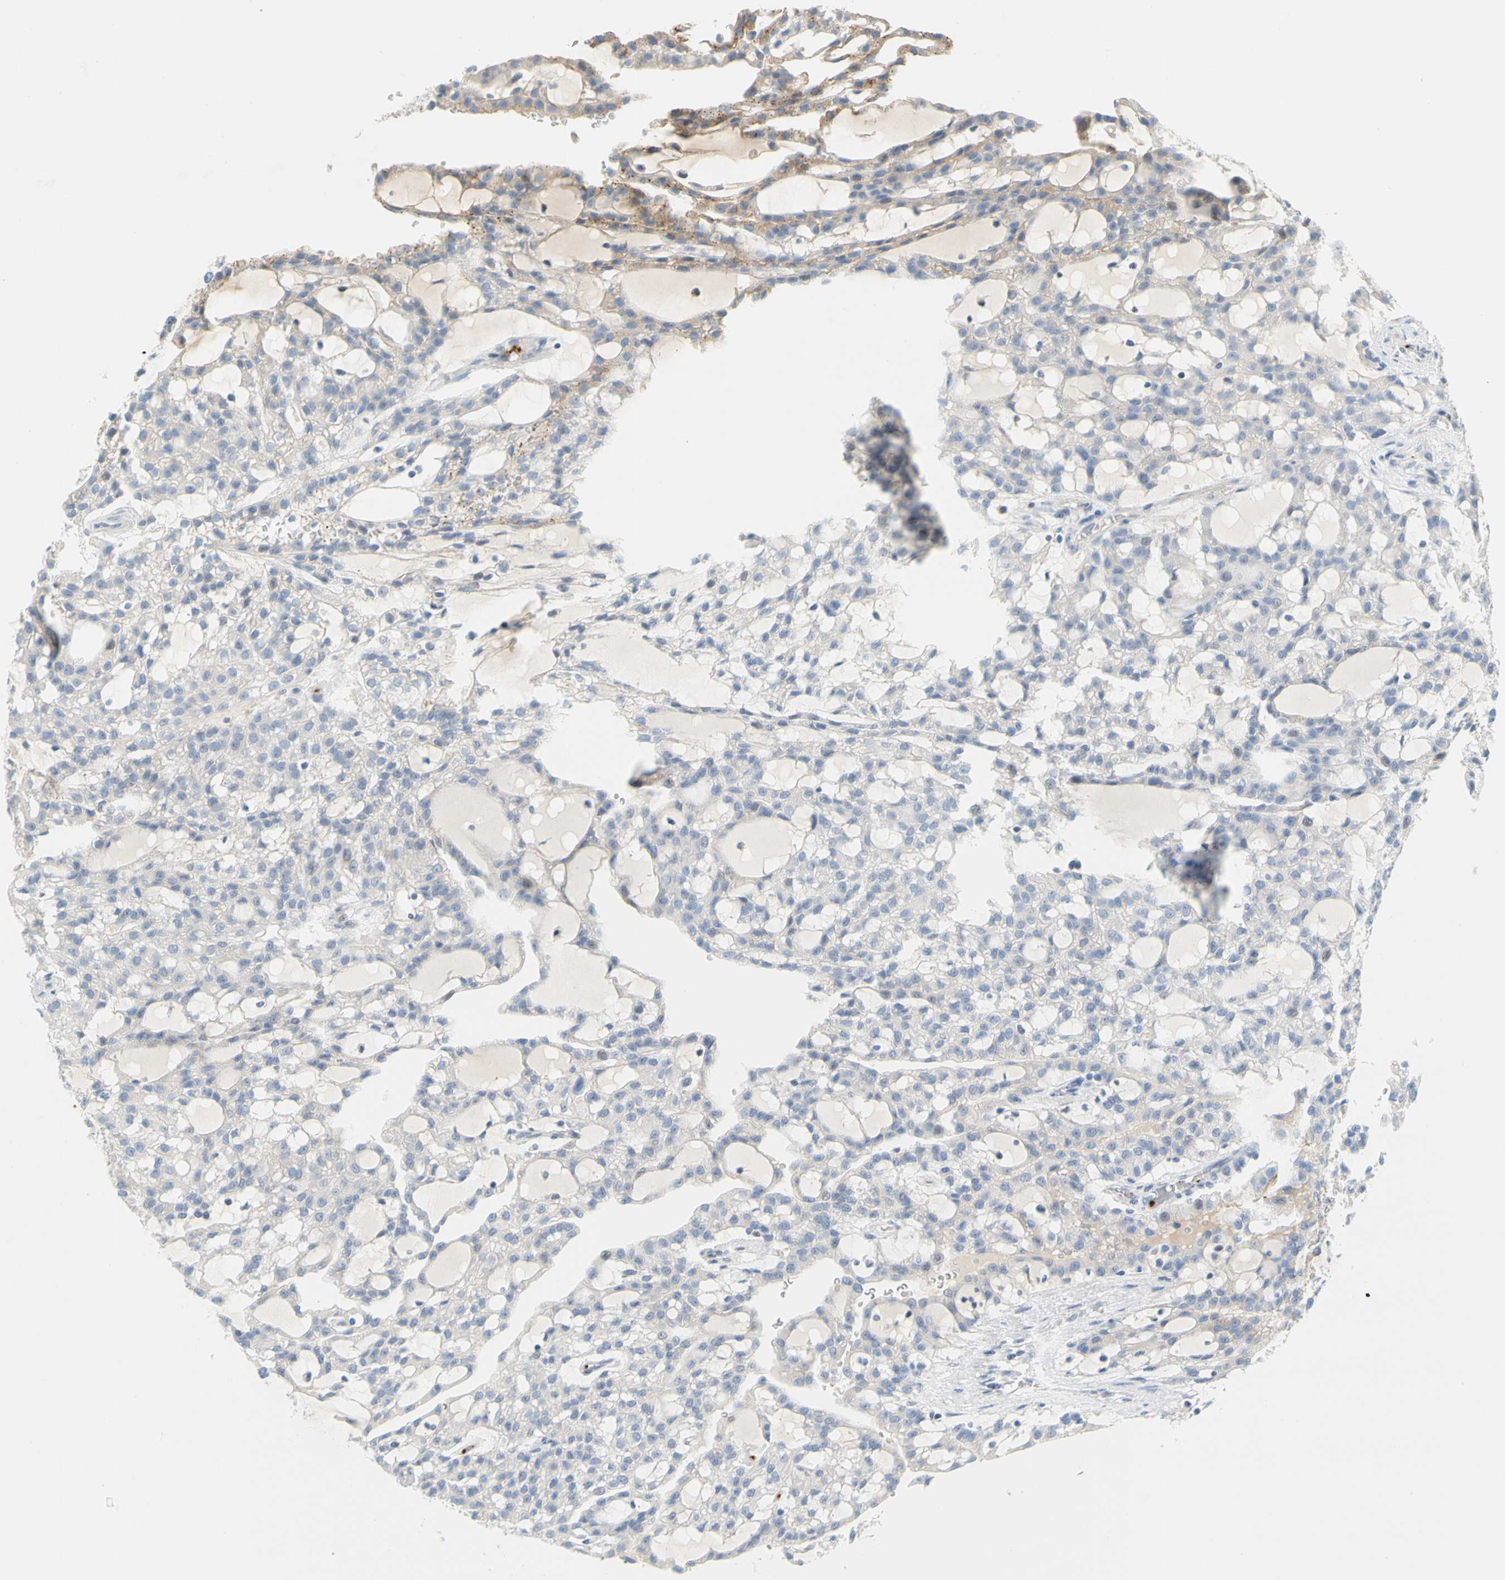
{"staining": {"intensity": "moderate", "quantity": "<25%", "location": "cytoplasmic/membranous"}, "tissue": "renal cancer", "cell_type": "Tumor cells", "image_type": "cancer", "snomed": [{"axis": "morphology", "description": "Adenocarcinoma, NOS"}, {"axis": "topography", "description": "Kidney"}], "caption": "Renal adenocarcinoma was stained to show a protein in brown. There is low levels of moderate cytoplasmic/membranous staining in approximately <25% of tumor cells. Ihc stains the protein in brown and the nuclei are stained blue.", "gene": "PPBP", "patient": {"sex": "male", "age": 63}}